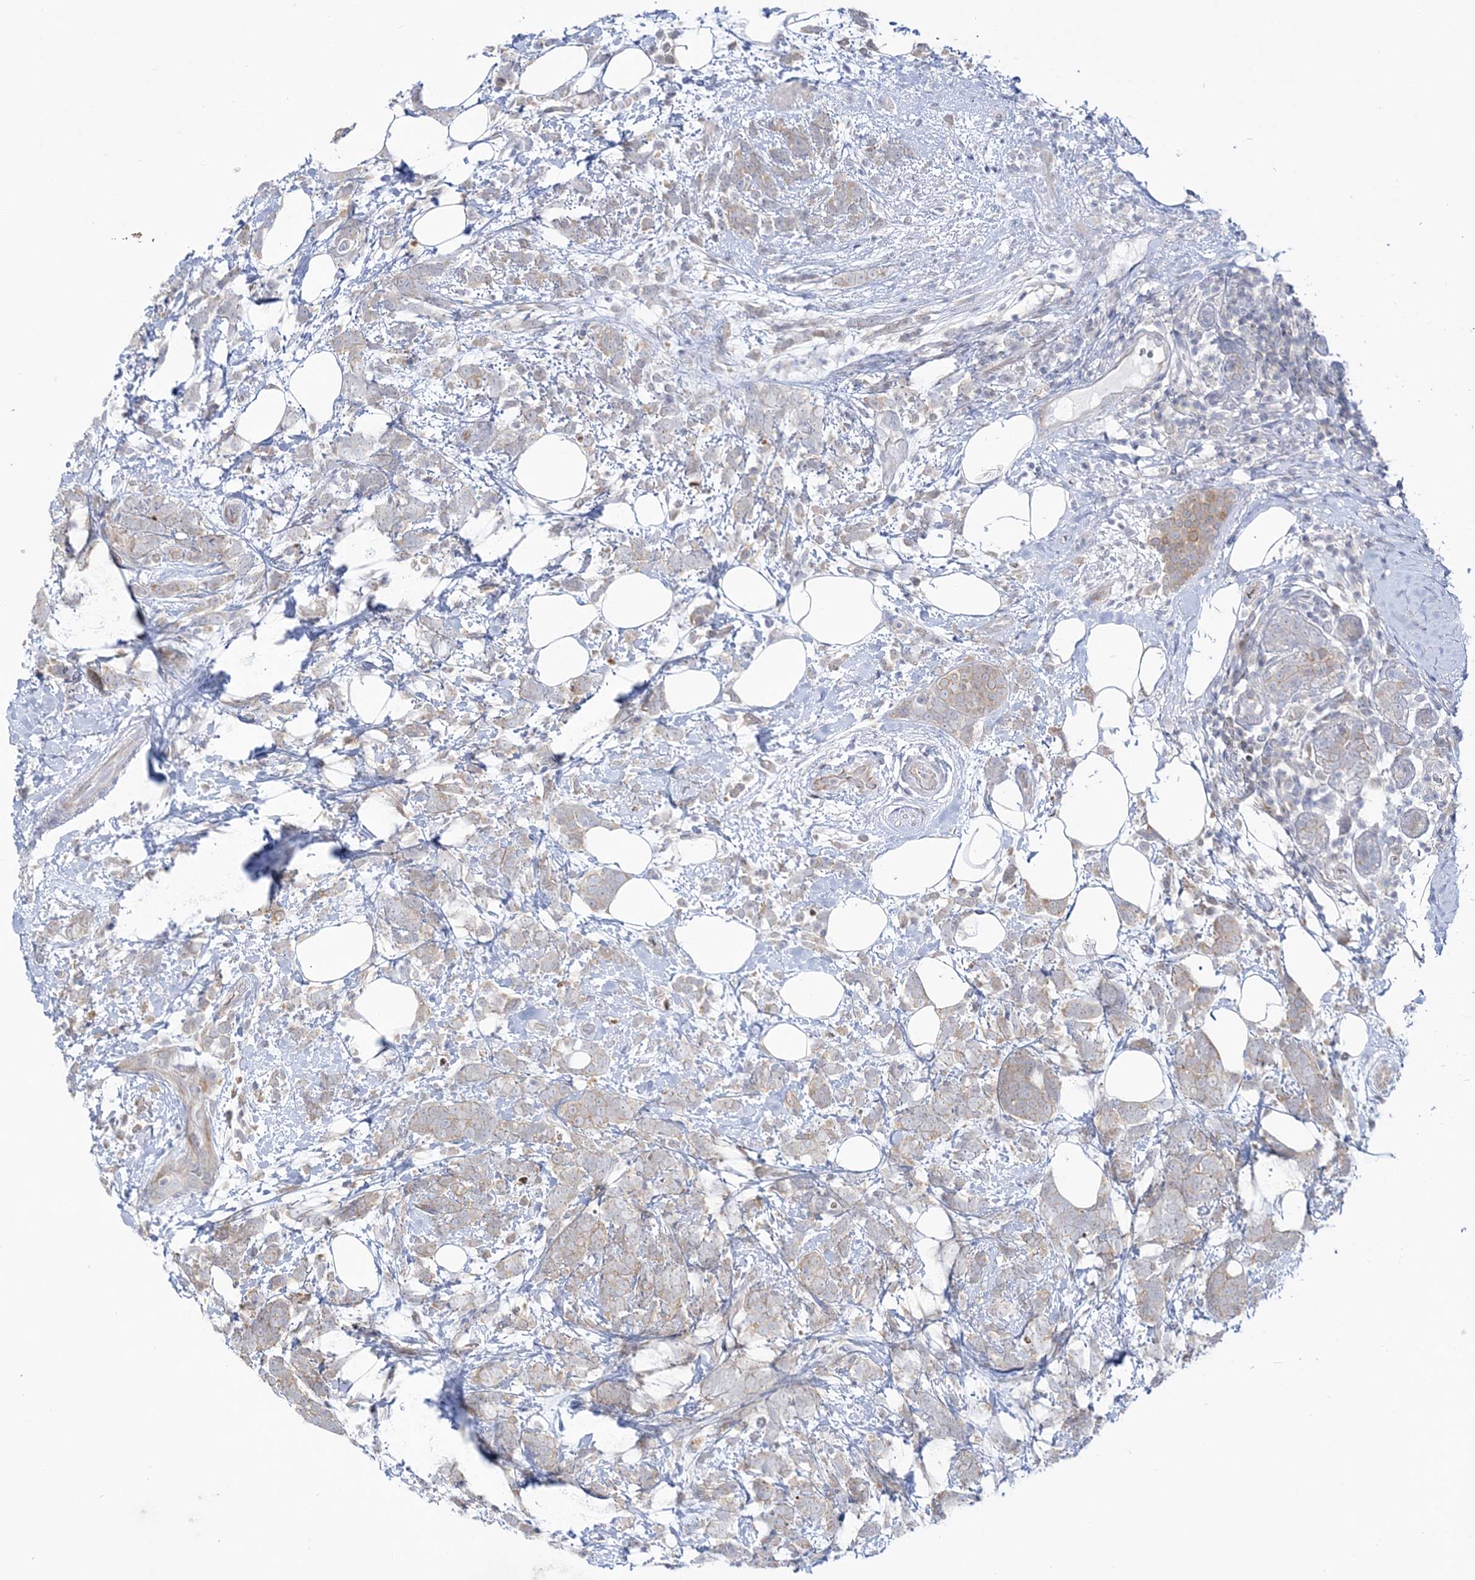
{"staining": {"intensity": "weak", "quantity": "25%-75%", "location": "cytoplasmic/membranous"}, "tissue": "breast cancer", "cell_type": "Tumor cells", "image_type": "cancer", "snomed": [{"axis": "morphology", "description": "Lobular carcinoma"}, {"axis": "topography", "description": "Breast"}], "caption": "Tumor cells display low levels of weak cytoplasmic/membranous expression in about 25%-75% of cells in human breast cancer (lobular carcinoma).", "gene": "THADA", "patient": {"sex": "female", "age": 58}}